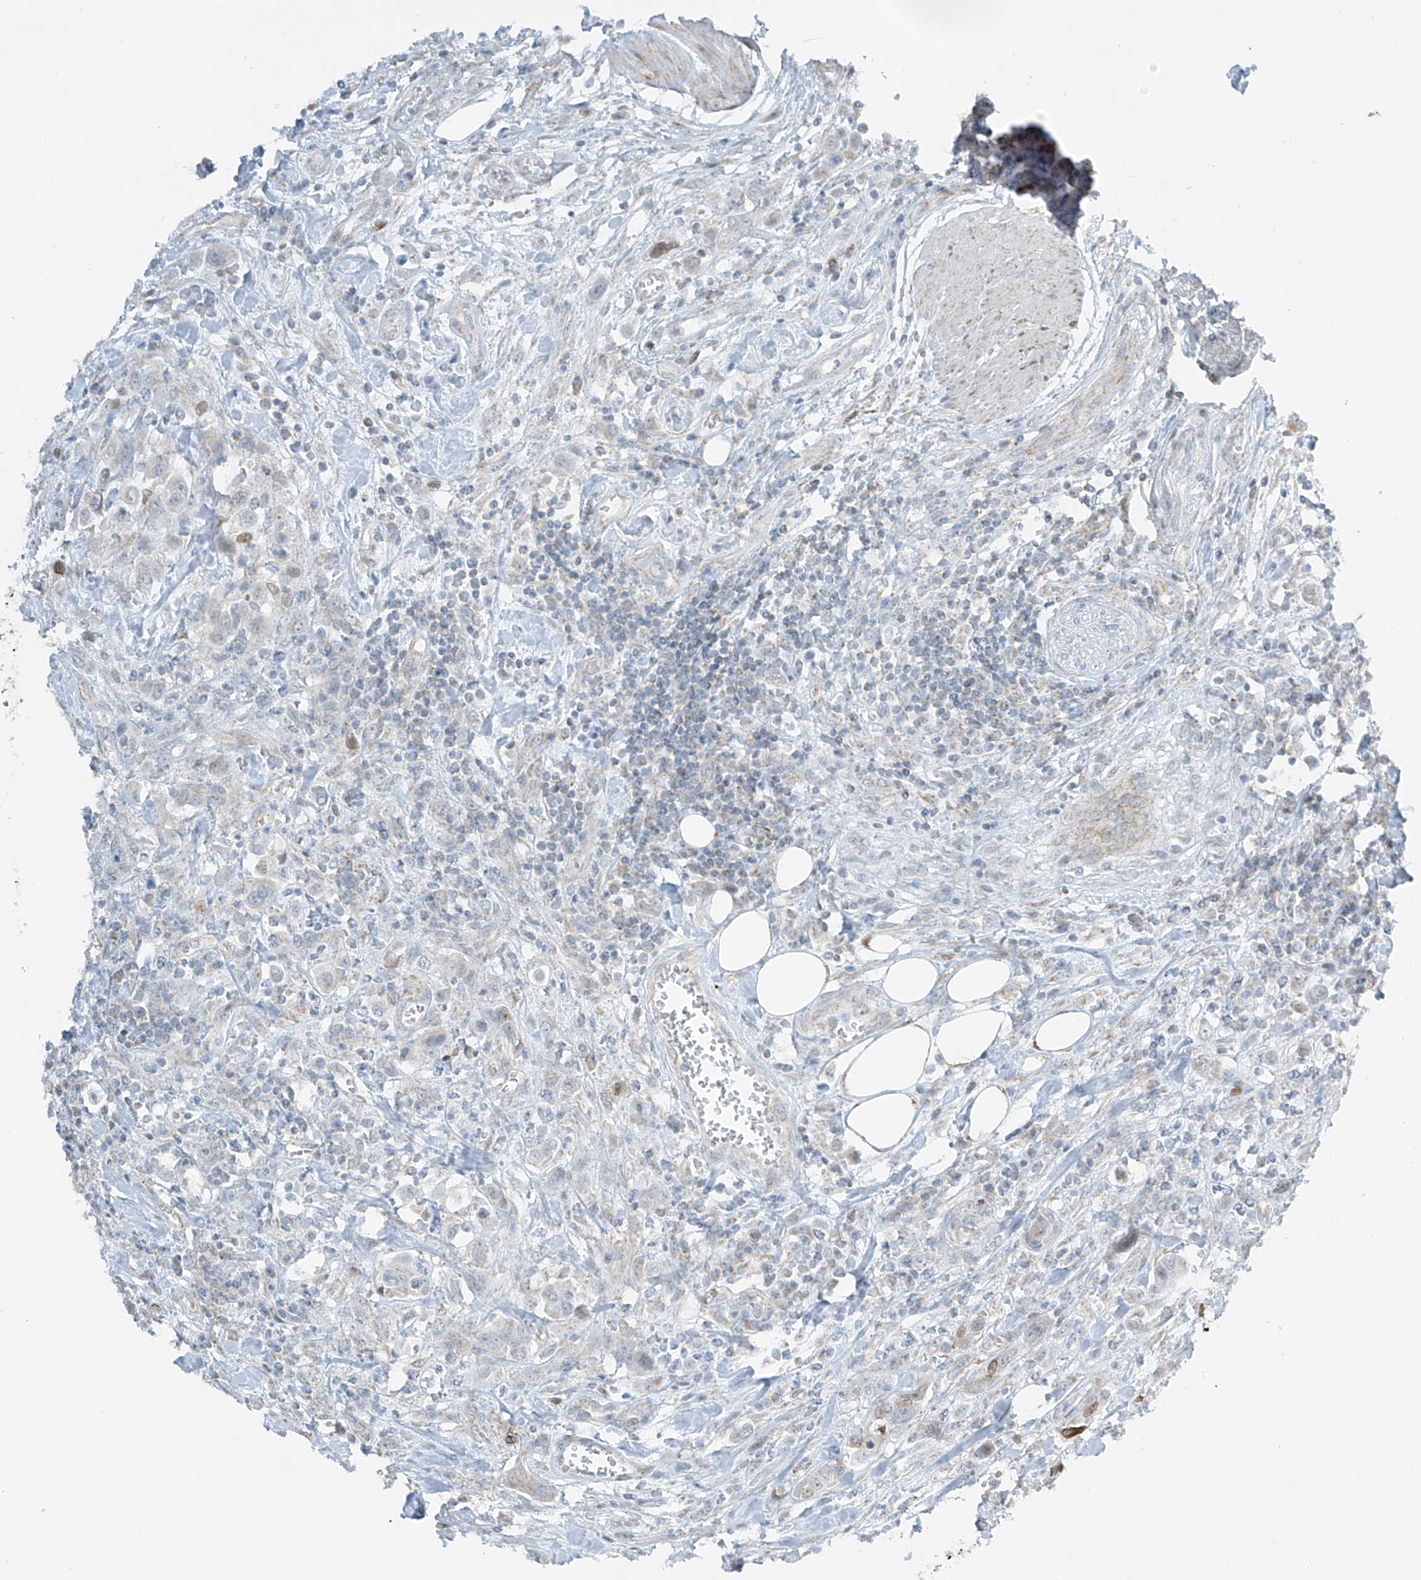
{"staining": {"intensity": "negative", "quantity": "none", "location": "none"}, "tissue": "urothelial cancer", "cell_type": "Tumor cells", "image_type": "cancer", "snomed": [{"axis": "morphology", "description": "Urothelial carcinoma, High grade"}, {"axis": "topography", "description": "Urinary bladder"}], "caption": "Photomicrograph shows no significant protein positivity in tumor cells of urothelial cancer.", "gene": "SMDT1", "patient": {"sex": "male", "age": 50}}